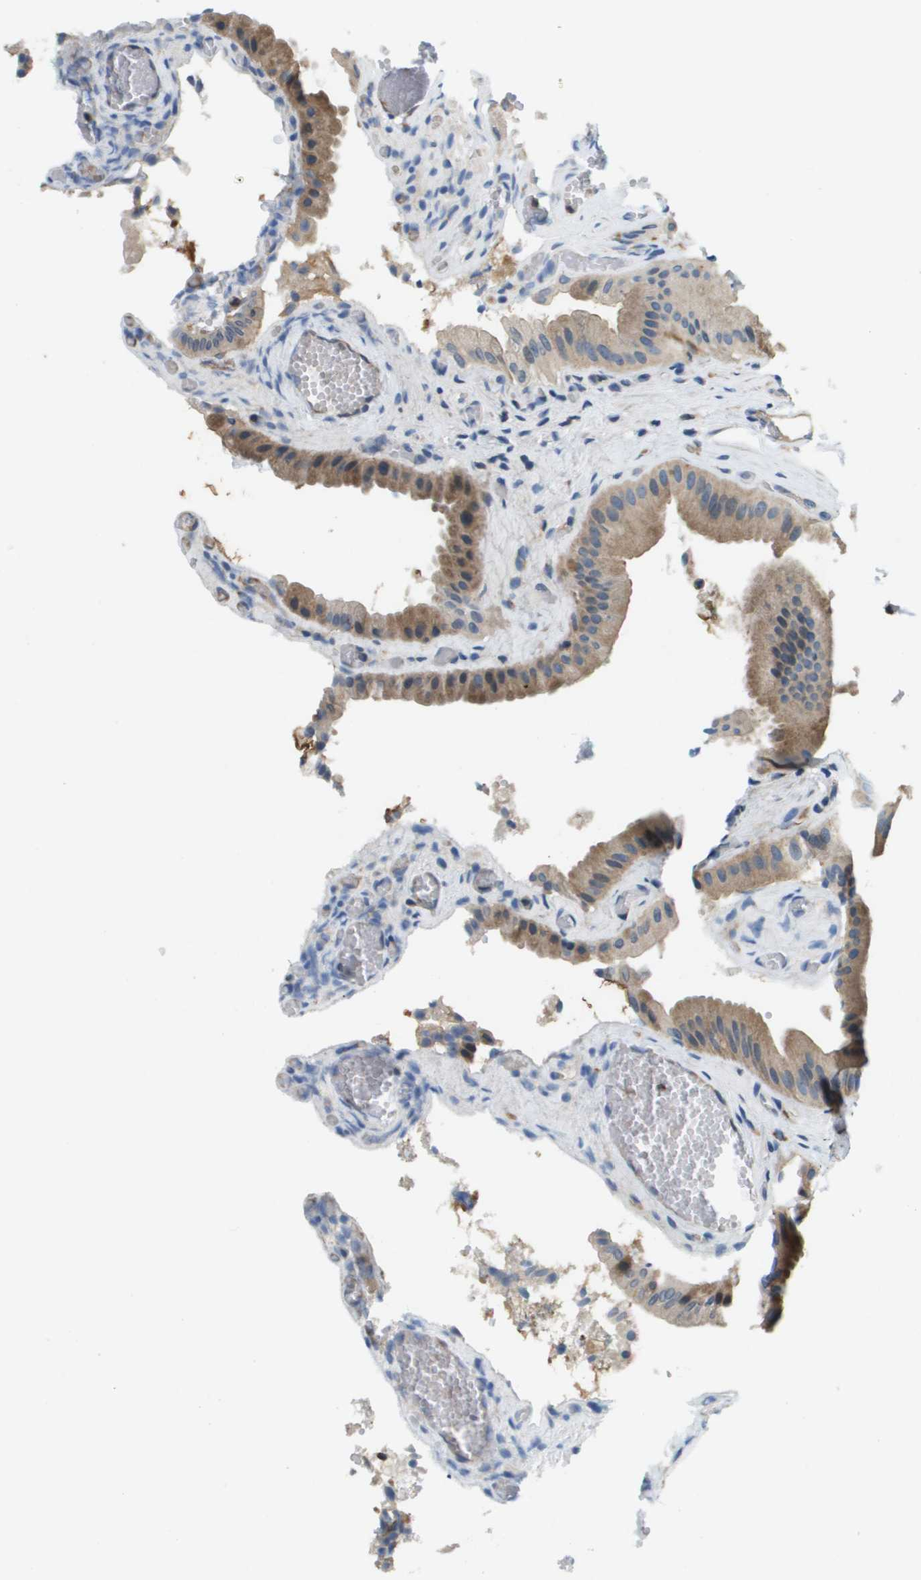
{"staining": {"intensity": "moderate", "quantity": ">75%", "location": "cytoplasmic/membranous"}, "tissue": "gallbladder", "cell_type": "Glandular cells", "image_type": "normal", "snomed": [{"axis": "morphology", "description": "Normal tissue, NOS"}, {"axis": "topography", "description": "Gallbladder"}], "caption": "A micrograph showing moderate cytoplasmic/membranous positivity in about >75% of glandular cells in benign gallbladder, as visualized by brown immunohistochemical staining.", "gene": "SAMSN1", "patient": {"sex": "male", "age": 49}}